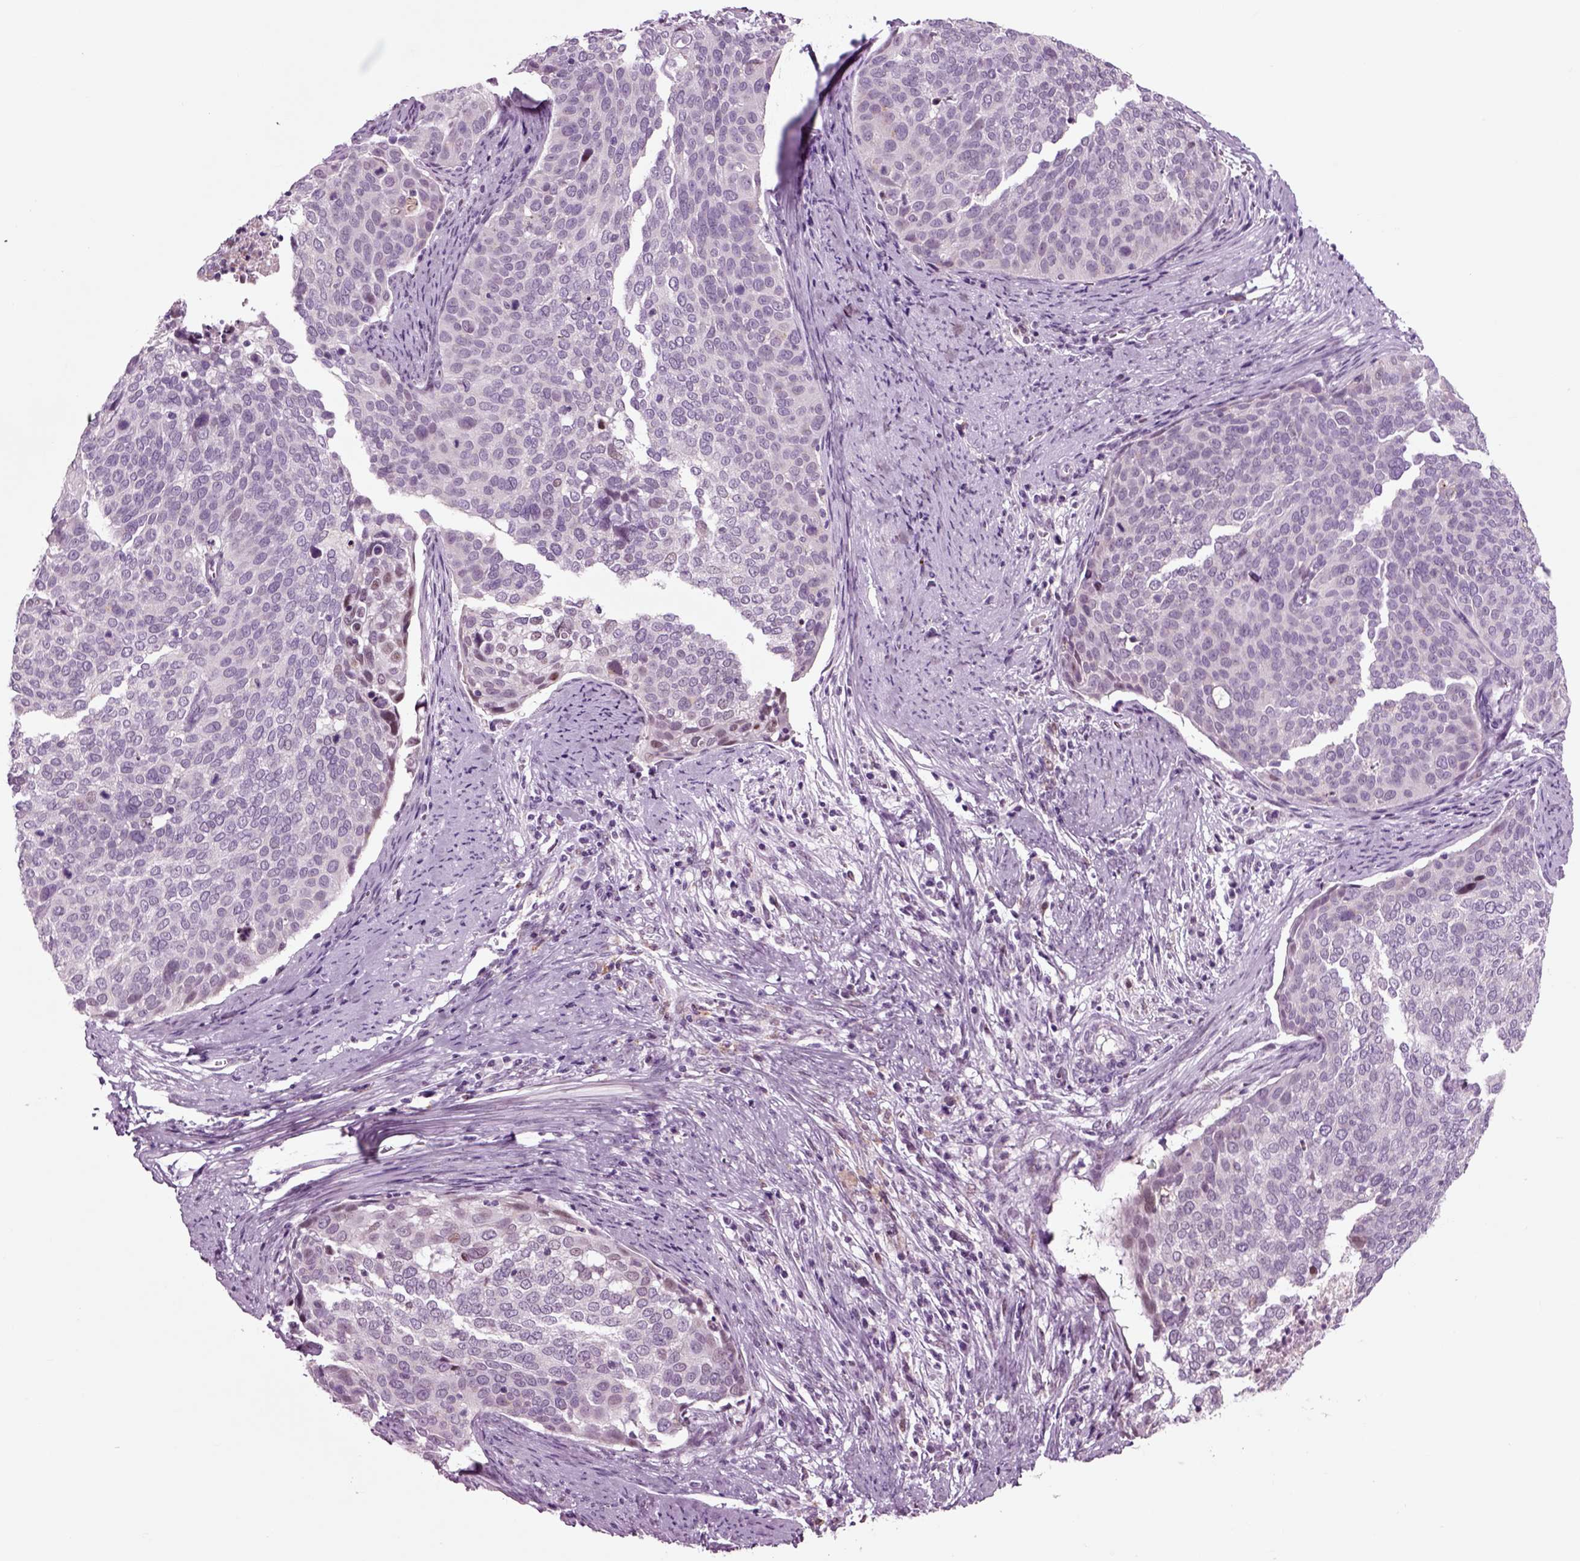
{"staining": {"intensity": "negative", "quantity": "none", "location": "none"}, "tissue": "cervical cancer", "cell_type": "Tumor cells", "image_type": "cancer", "snomed": [{"axis": "morphology", "description": "Squamous cell carcinoma, NOS"}, {"axis": "topography", "description": "Cervix"}], "caption": "The immunohistochemistry photomicrograph has no significant positivity in tumor cells of squamous cell carcinoma (cervical) tissue.", "gene": "CHGB", "patient": {"sex": "female", "age": 39}}